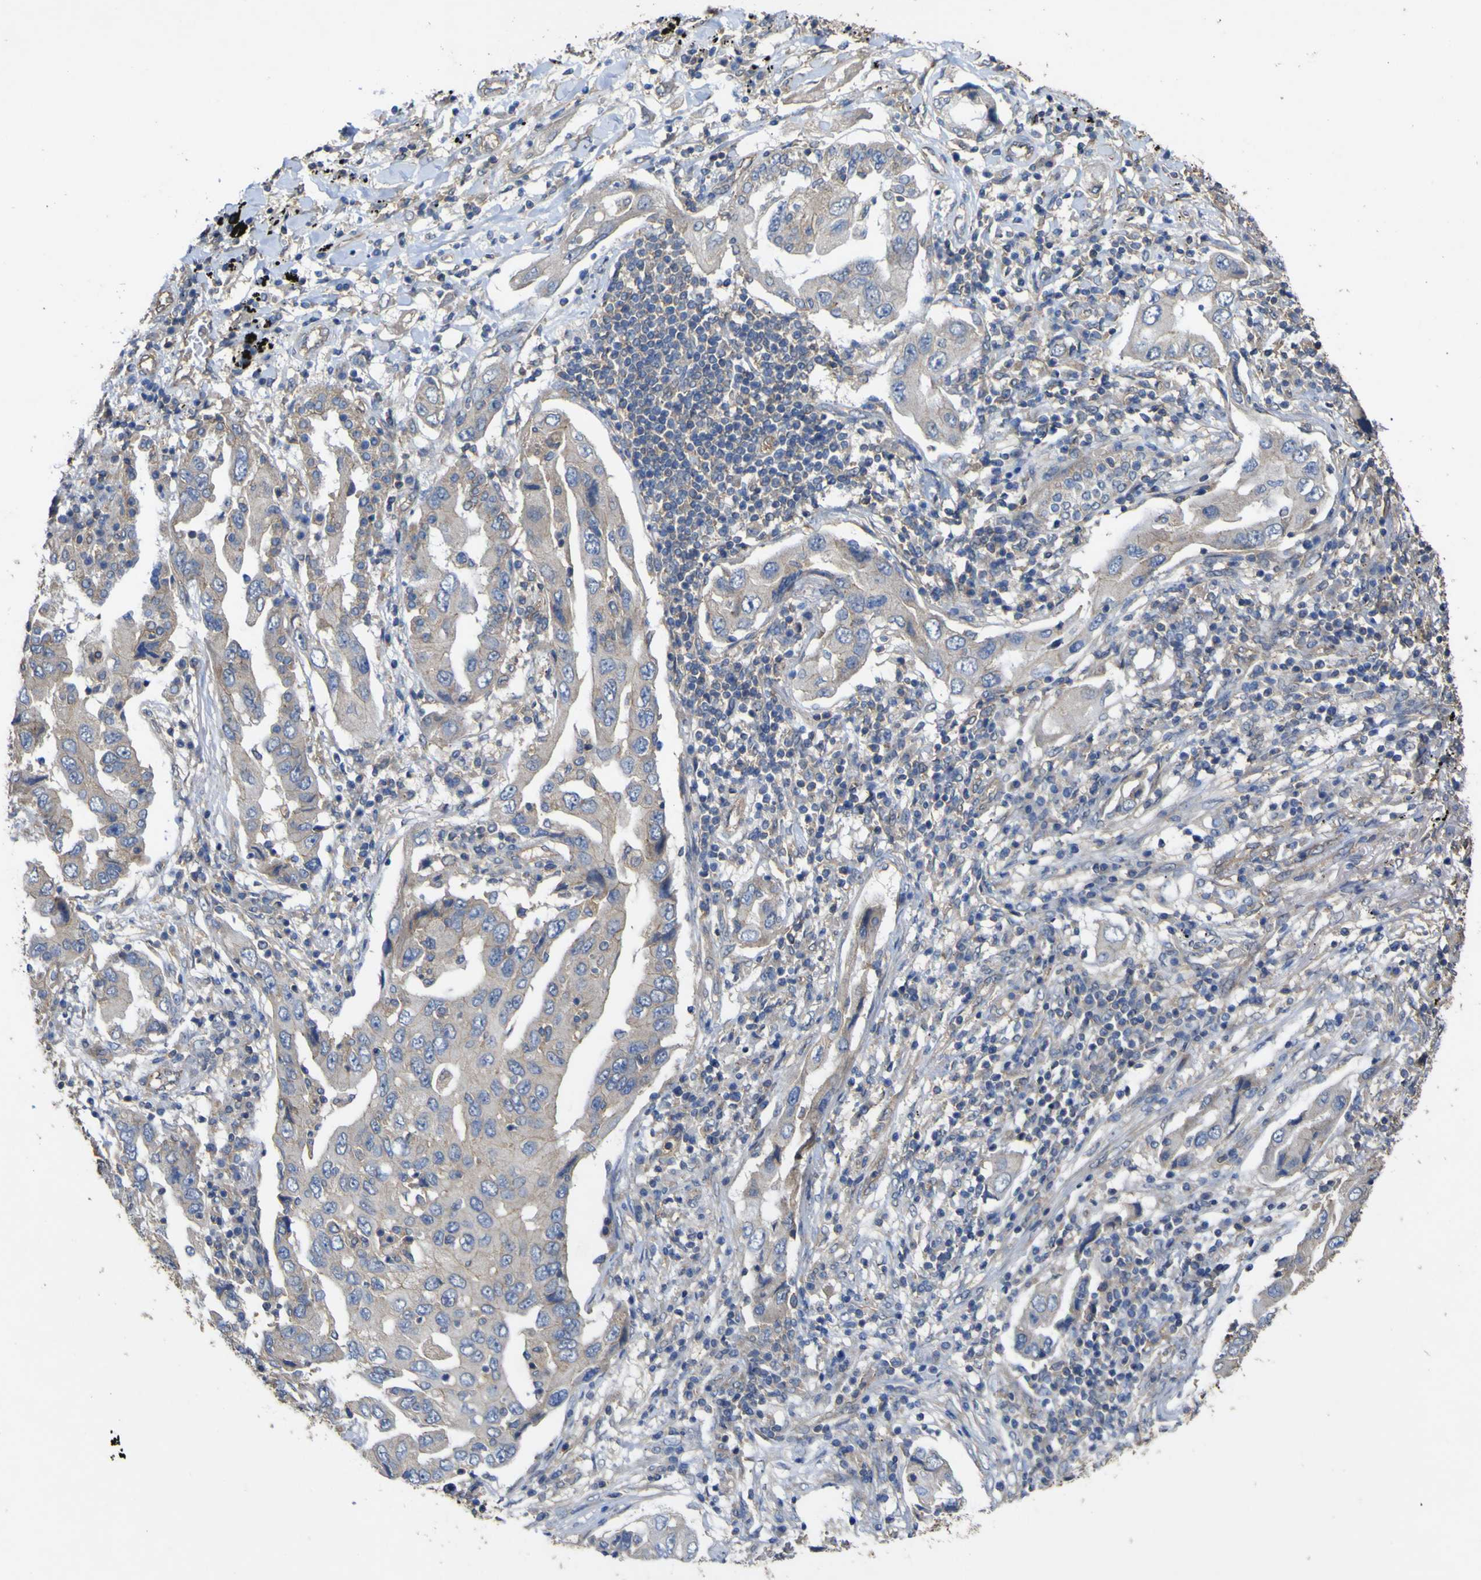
{"staining": {"intensity": "weak", "quantity": ">75%", "location": "cytoplasmic/membranous"}, "tissue": "lung cancer", "cell_type": "Tumor cells", "image_type": "cancer", "snomed": [{"axis": "morphology", "description": "Adenocarcinoma, NOS"}, {"axis": "topography", "description": "Lung"}], "caption": "Lung cancer stained for a protein shows weak cytoplasmic/membranous positivity in tumor cells.", "gene": "TNFSF15", "patient": {"sex": "female", "age": 65}}